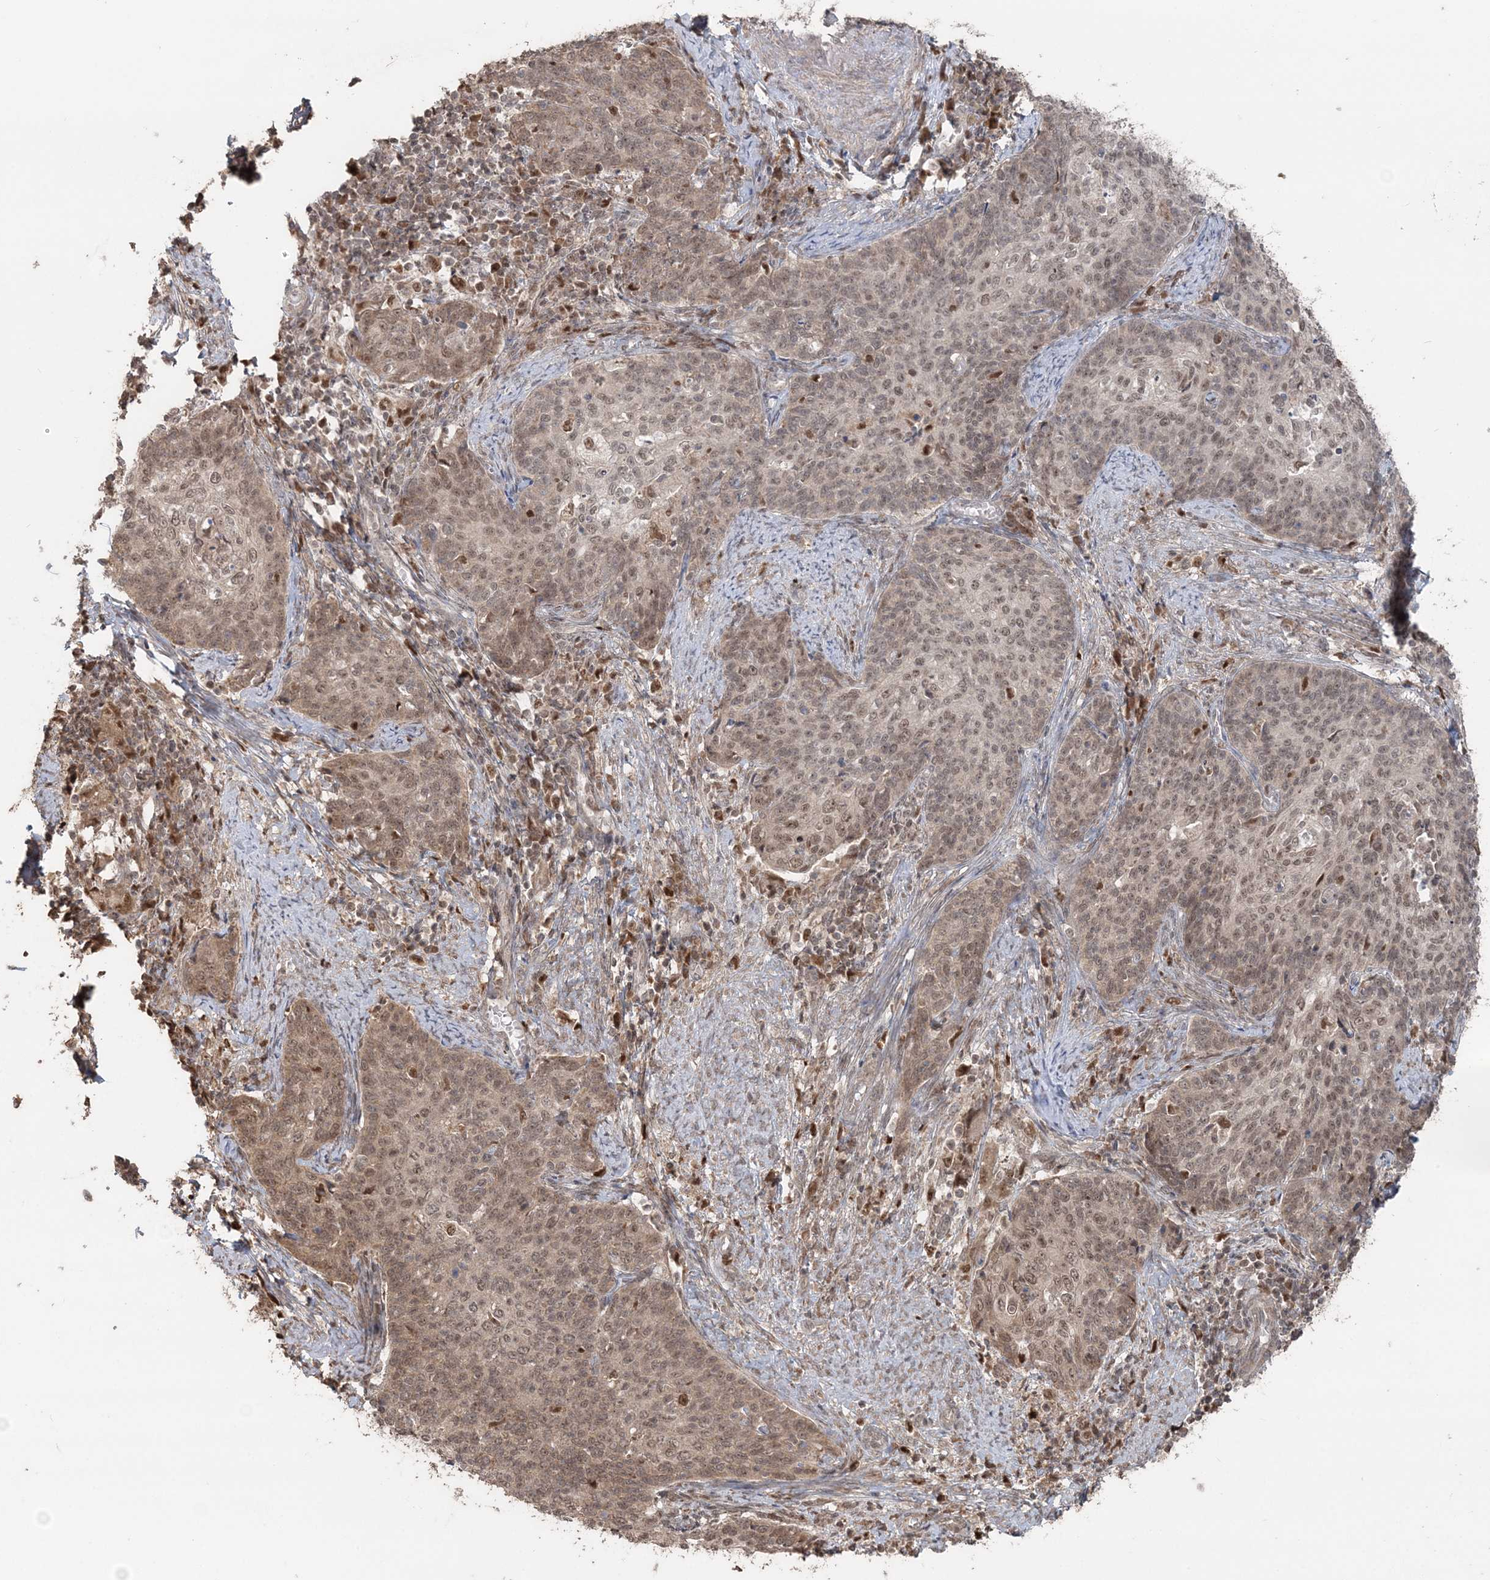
{"staining": {"intensity": "weak", "quantity": ">75%", "location": "cytoplasmic/membranous,nuclear"}, "tissue": "cervical cancer", "cell_type": "Tumor cells", "image_type": "cancer", "snomed": [{"axis": "morphology", "description": "Squamous cell carcinoma, NOS"}, {"axis": "topography", "description": "Cervix"}], "caption": "Cervical cancer stained with DAB IHC shows low levels of weak cytoplasmic/membranous and nuclear positivity in approximately >75% of tumor cells.", "gene": "SLU7", "patient": {"sex": "female", "age": 39}}